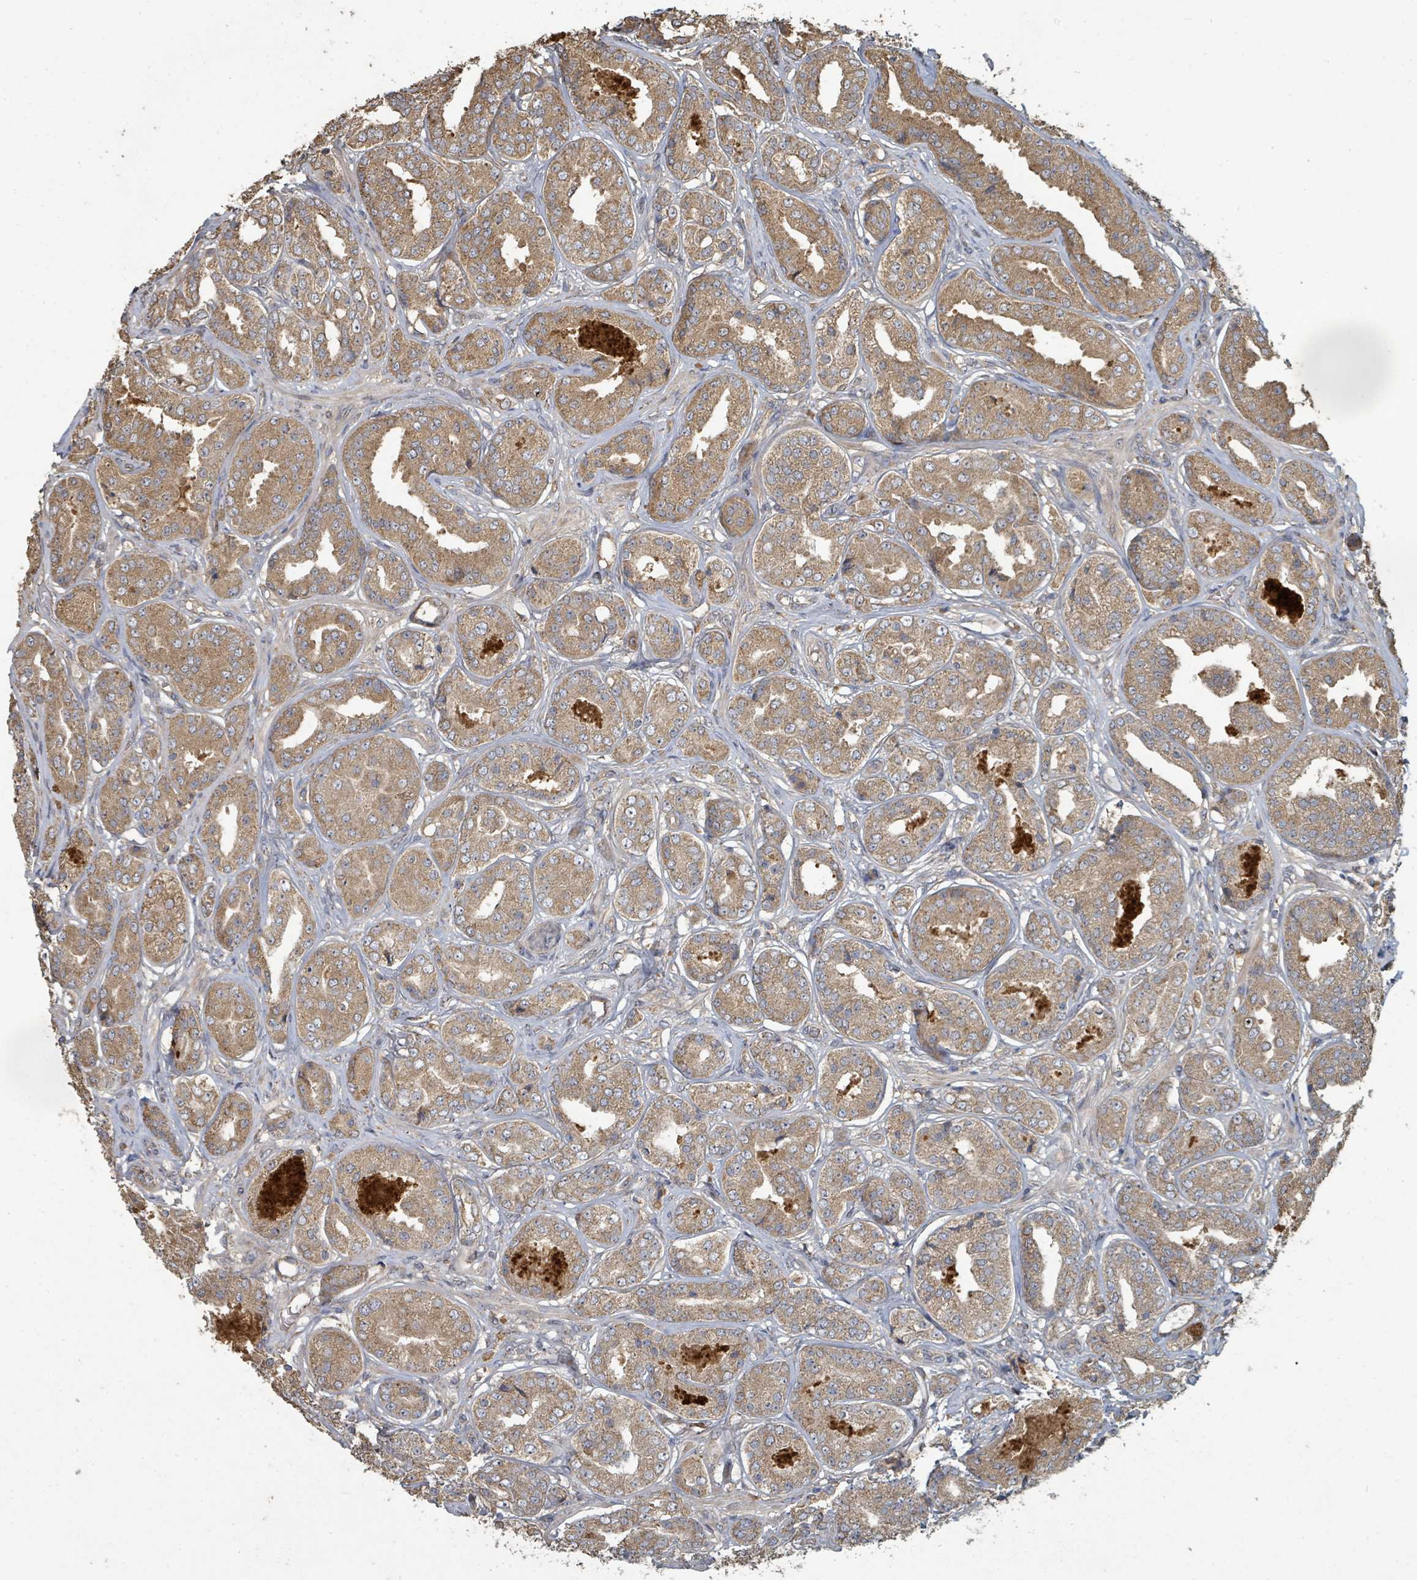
{"staining": {"intensity": "moderate", "quantity": ">75%", "location": "cytoplasmic/membranous"}, "tissue": "prostate cancer", "cell_type": "Tumor cells", "image_type": "cancer", "snomed": [{"axis": "morphology", "description": "Adenocarcinoma, High grade"}, {"axis": "topography", "description": "Prostate"}], "caption": "Prostate high-grade adenocarcinoma stained for a protein shows moderate cytoplasmic/membranous positivity in tumor cells.", "gene": "WDFY1", "patient": {"sex": "male", "age": 63}}